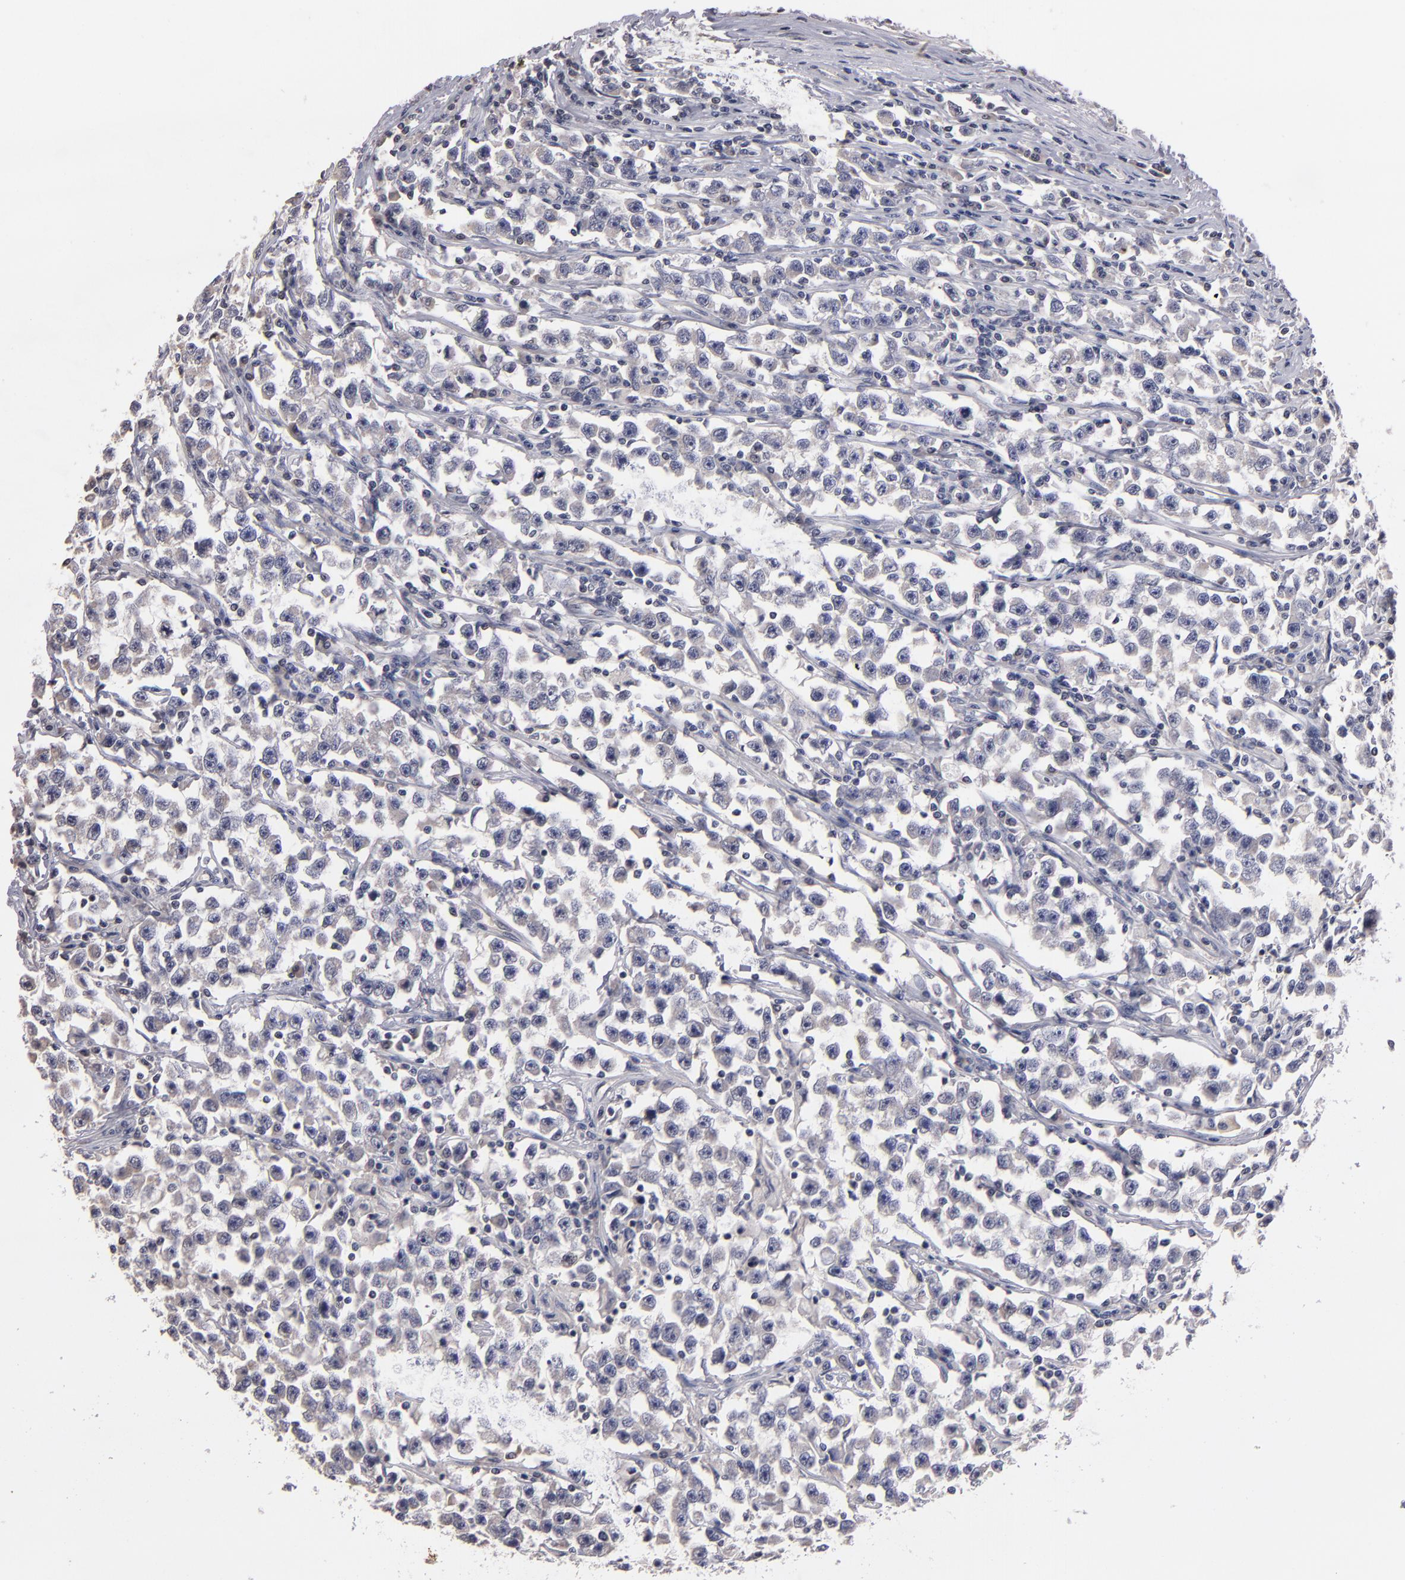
{"staining": {"intensity": "negative", "quantity": "none", "location": "none"}, "tissue": "testis cancer", "cell_type": "Tumor cells", "image_type": "cancer", "snomed": [{"axis": "morphology", "description": "Seminoma, NOS"}, {"axis": "topography", "description": "Testis"}], "caption": "Testis cancer stained for a protein using IHC reveals no staining tumor cells.", "gene": "S100A1", "patient": {"sex": "male", "age": 33}}